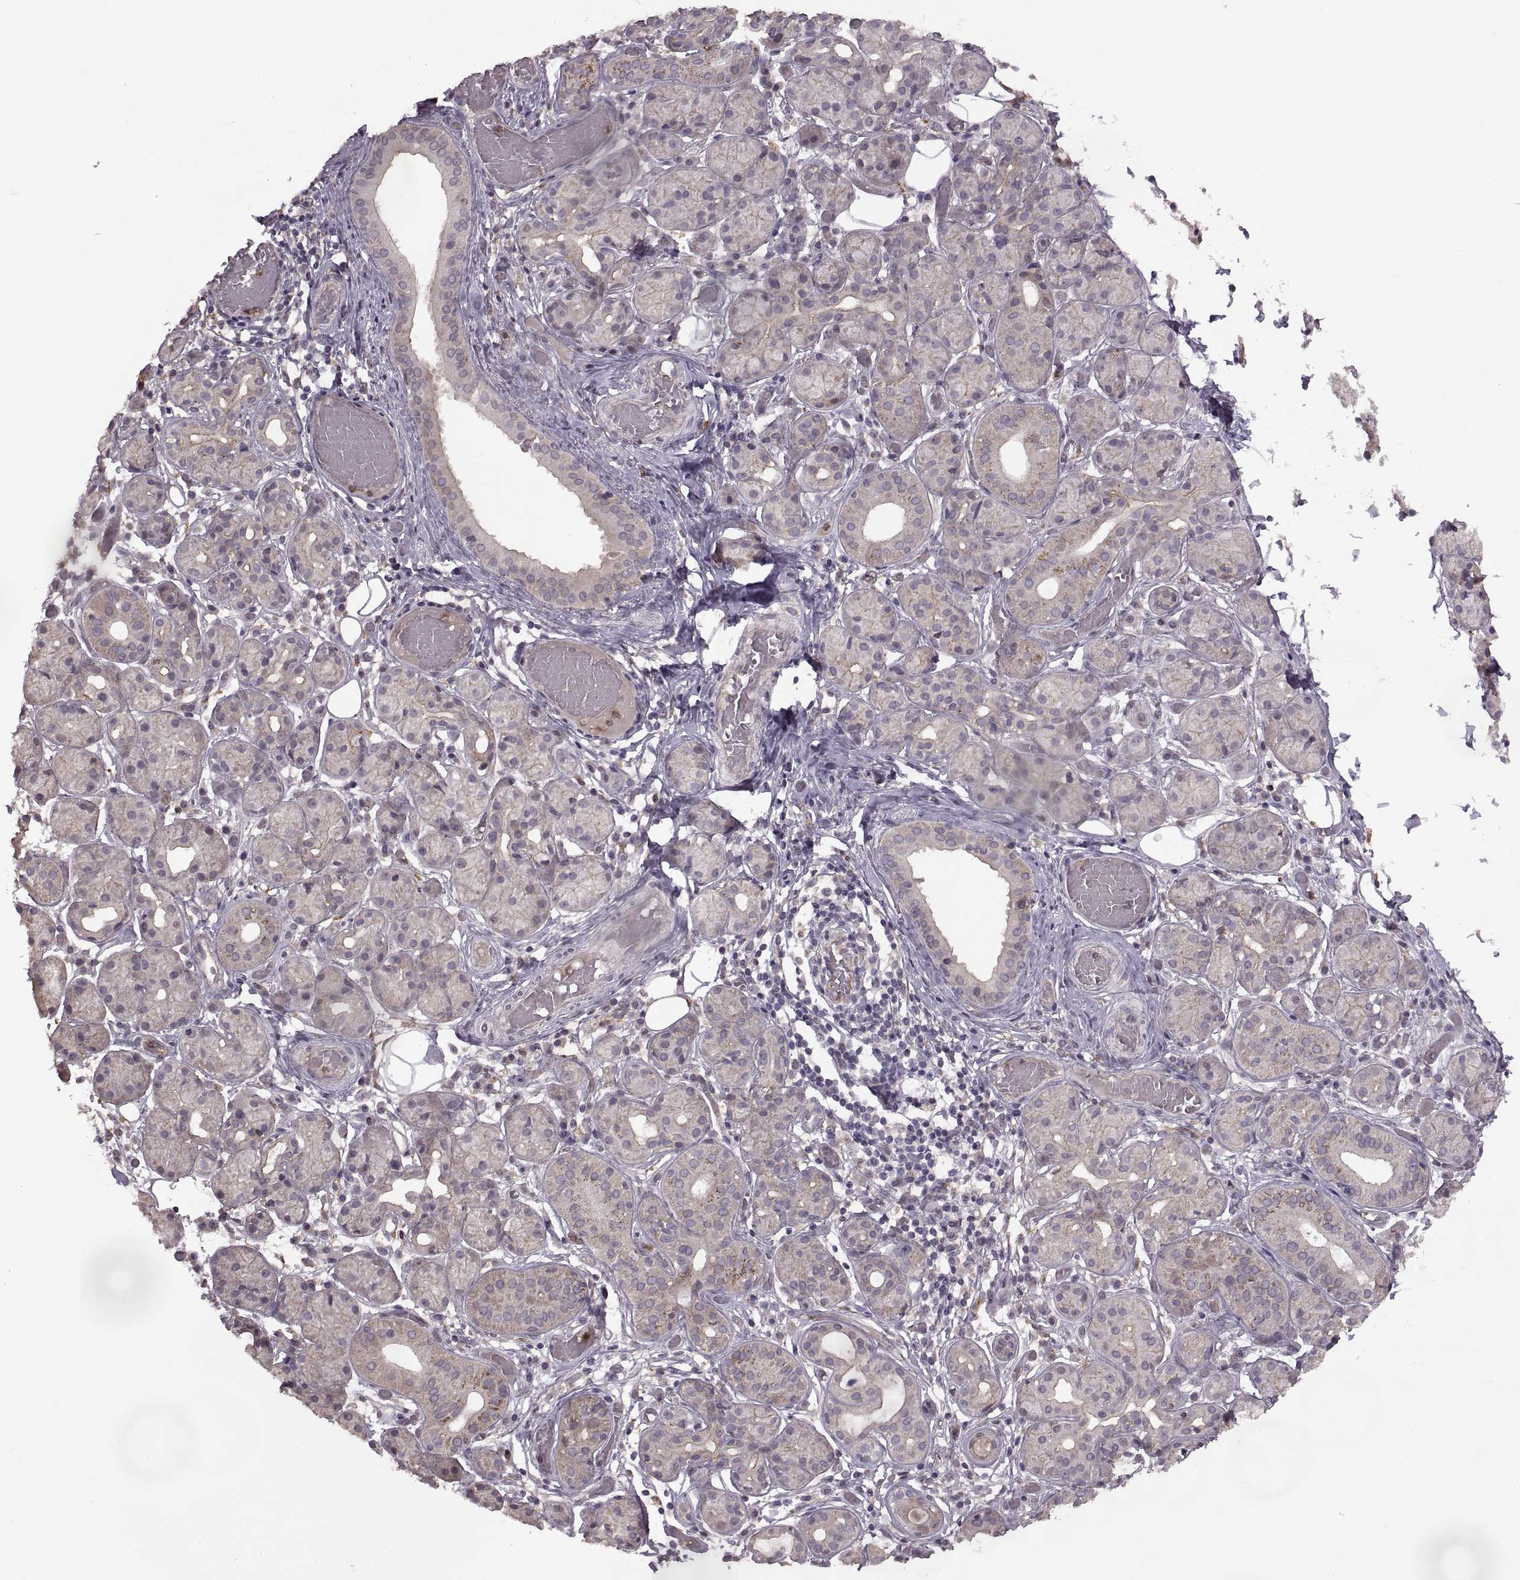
{"staining": {"intensity": "moderate", "quantity": "<25%", "location": "cytoplasmic/membranous"}, "tissue": "salivary gland", "cell_type": "Glandular cells", "image_type": "normal", "snomed": [{"axis": "morphology", "description": "Normal tissue, NOS"}, {"axis": "topography", "description": "Salivary gland"}, {"axis": "topography", "description": "Peripheral nerve tissue"}], "caption": "A histopathology image showing moderate cytoplasmic/membranous positivity in about <25% of glandular cells in benign salivary gland, as visualized by brown immunohistochemical staining.", "gene": "PIERCE1", "patient": {"sex": "male", "age": 71}}